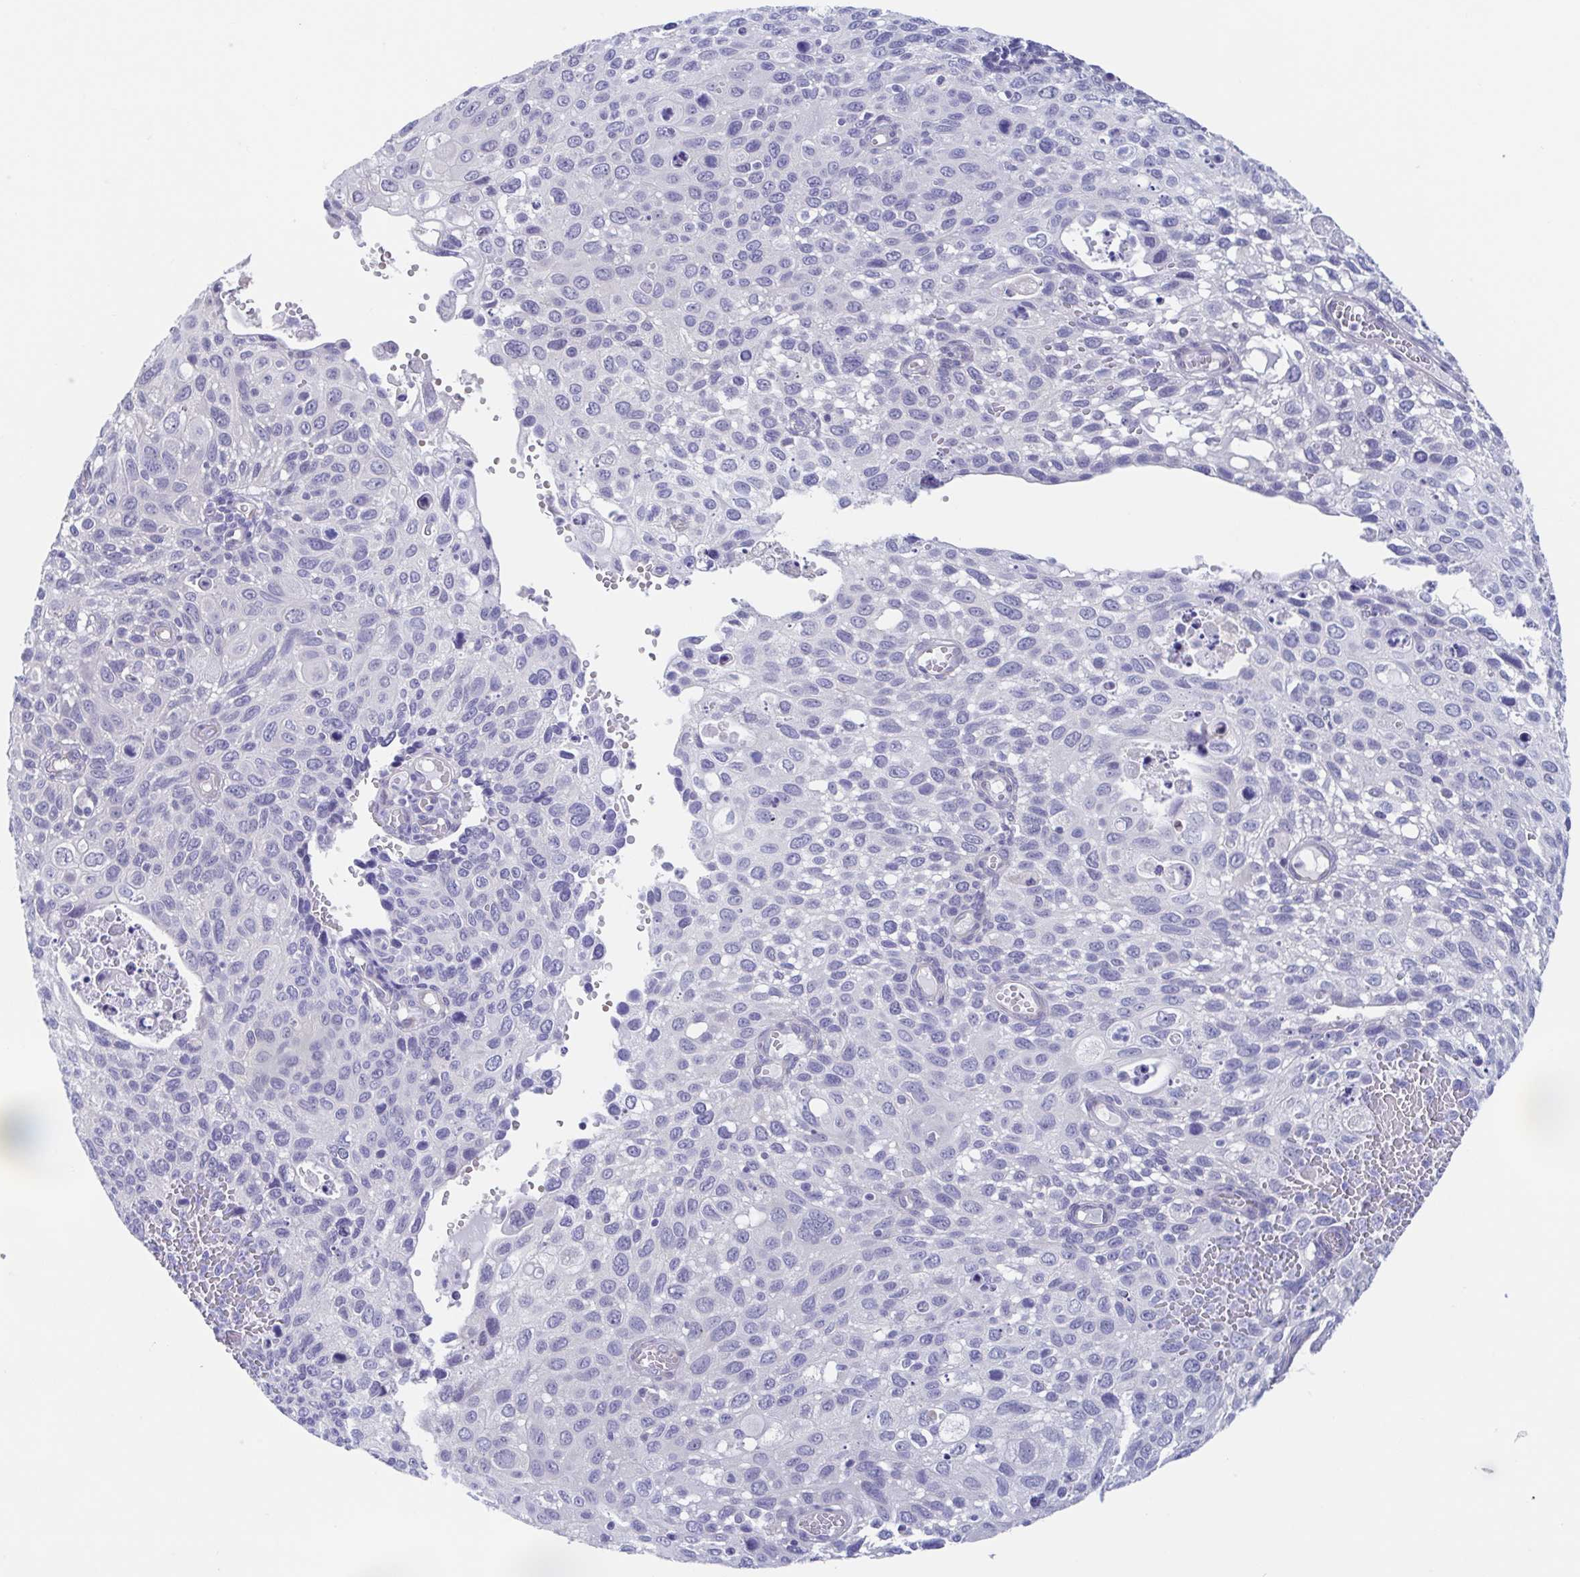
{"staining": {"intensity": "negative", "quantity": "none", "location": "none"}, "tissue": "cervical cancer", "cell_type": "Tumor cells", "image_type": "cancer", "snomed": [{"axis": "morphology", "description": "Squamous cell carcinoma, NOS"}, {"axis": "topography", "description": "Cervix"}], "caption": "Micrograph shows no protein positivity in tumor cells of squamous cell carcinoma (cervical) tissue.", "gene": "TEX12", "patient": {"sex": "female", "age": 70}}